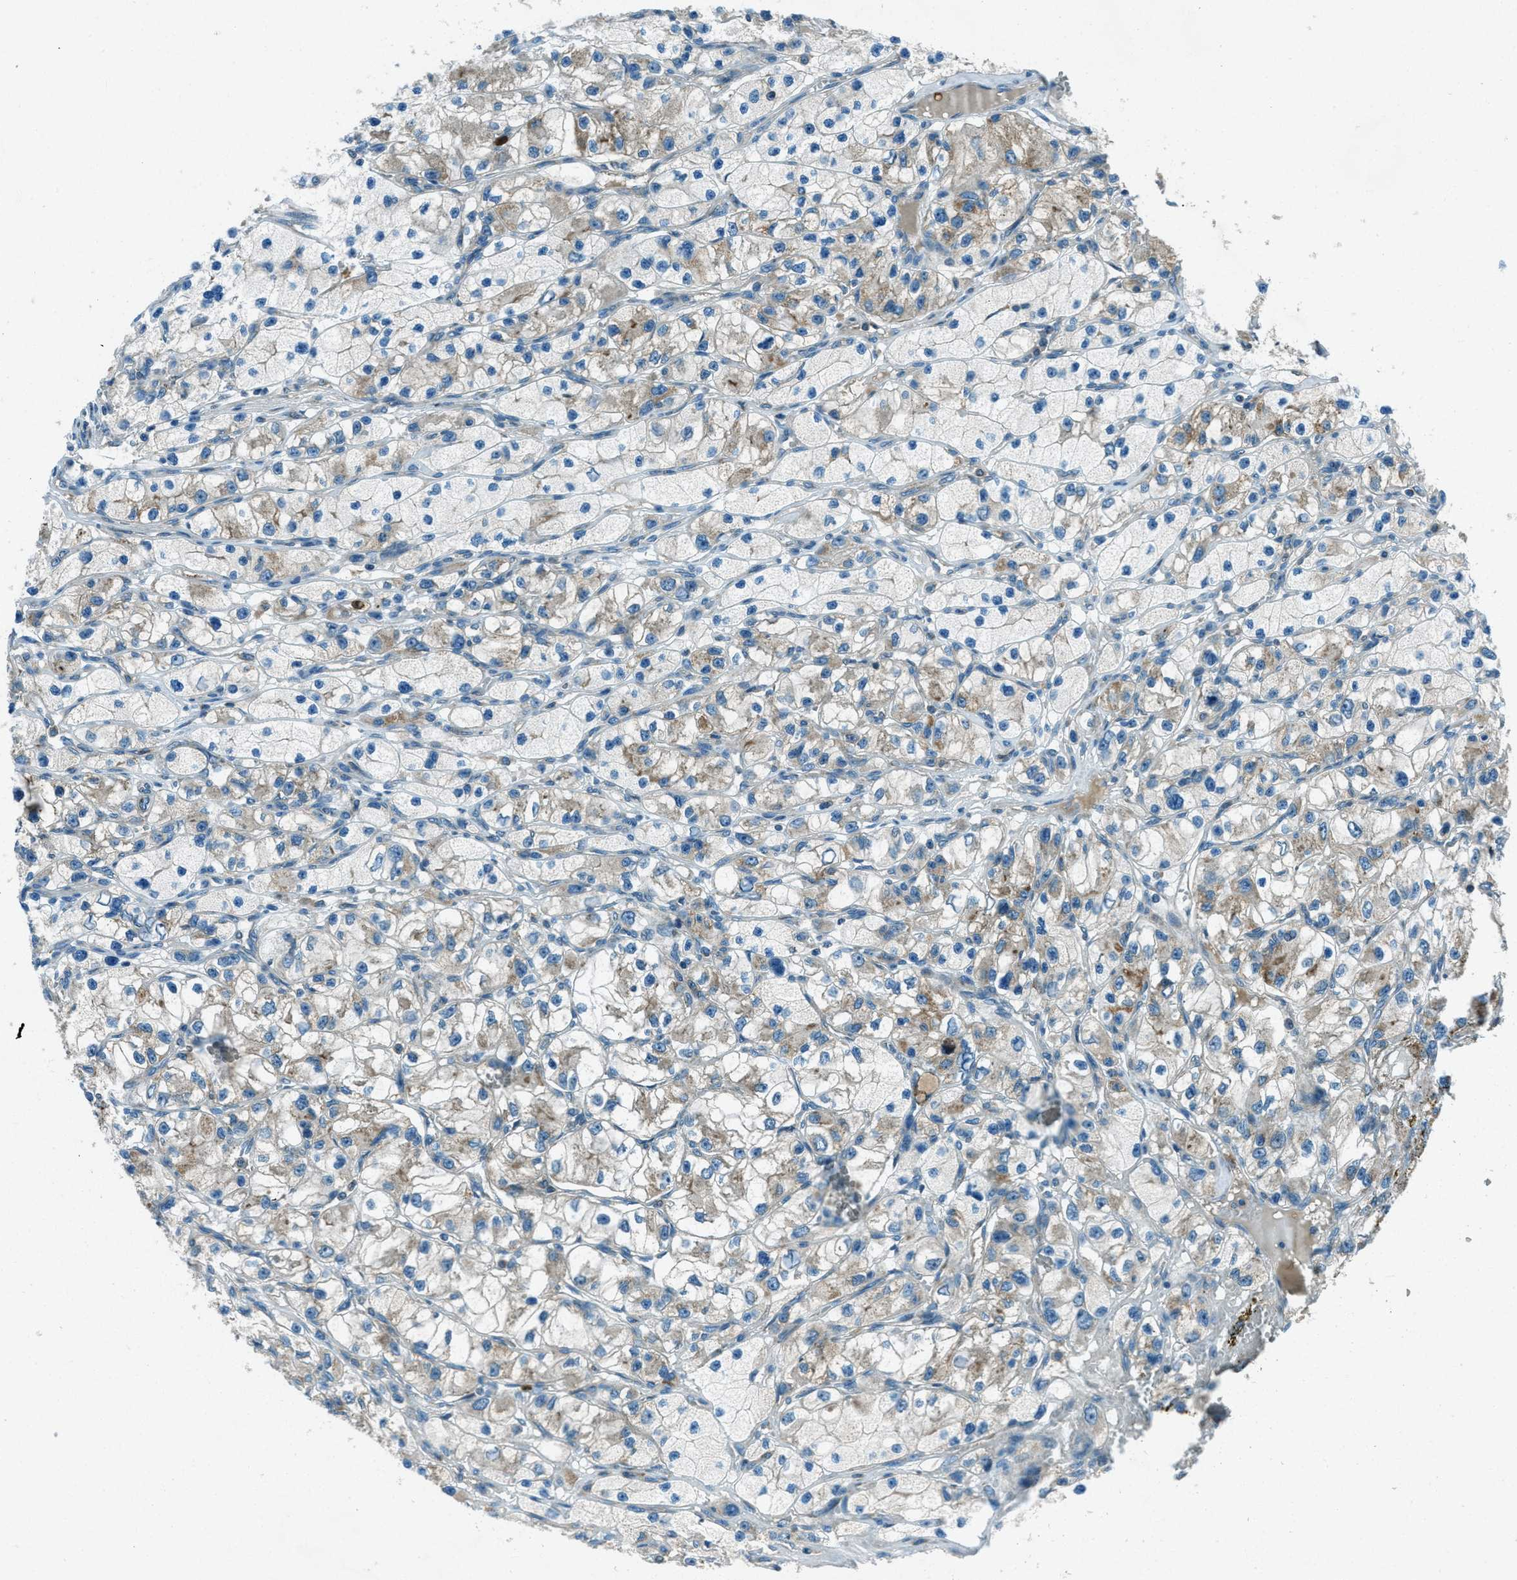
{"staining": {"intensity": "weak", "quantity": "25%-75%", "location": "cytoplasmic/membranous"}, "tissue": "renal cancer", "cell_type": "Tumor cells", "image_type": "cancer", "snomed": [{"axis": "morphology", "description": "Adenocarcinoma, NOS"}, {"axis": "topography", "description": "Kidney"}], "caption": "Protein expression analysis of renal adenocarcinoma demonstrates weak cytoplasmic/membranous staining in about 25%-75% of tumor cells.", "gene": "FAR1", "patient": {"sex": "female", "age": 57}}